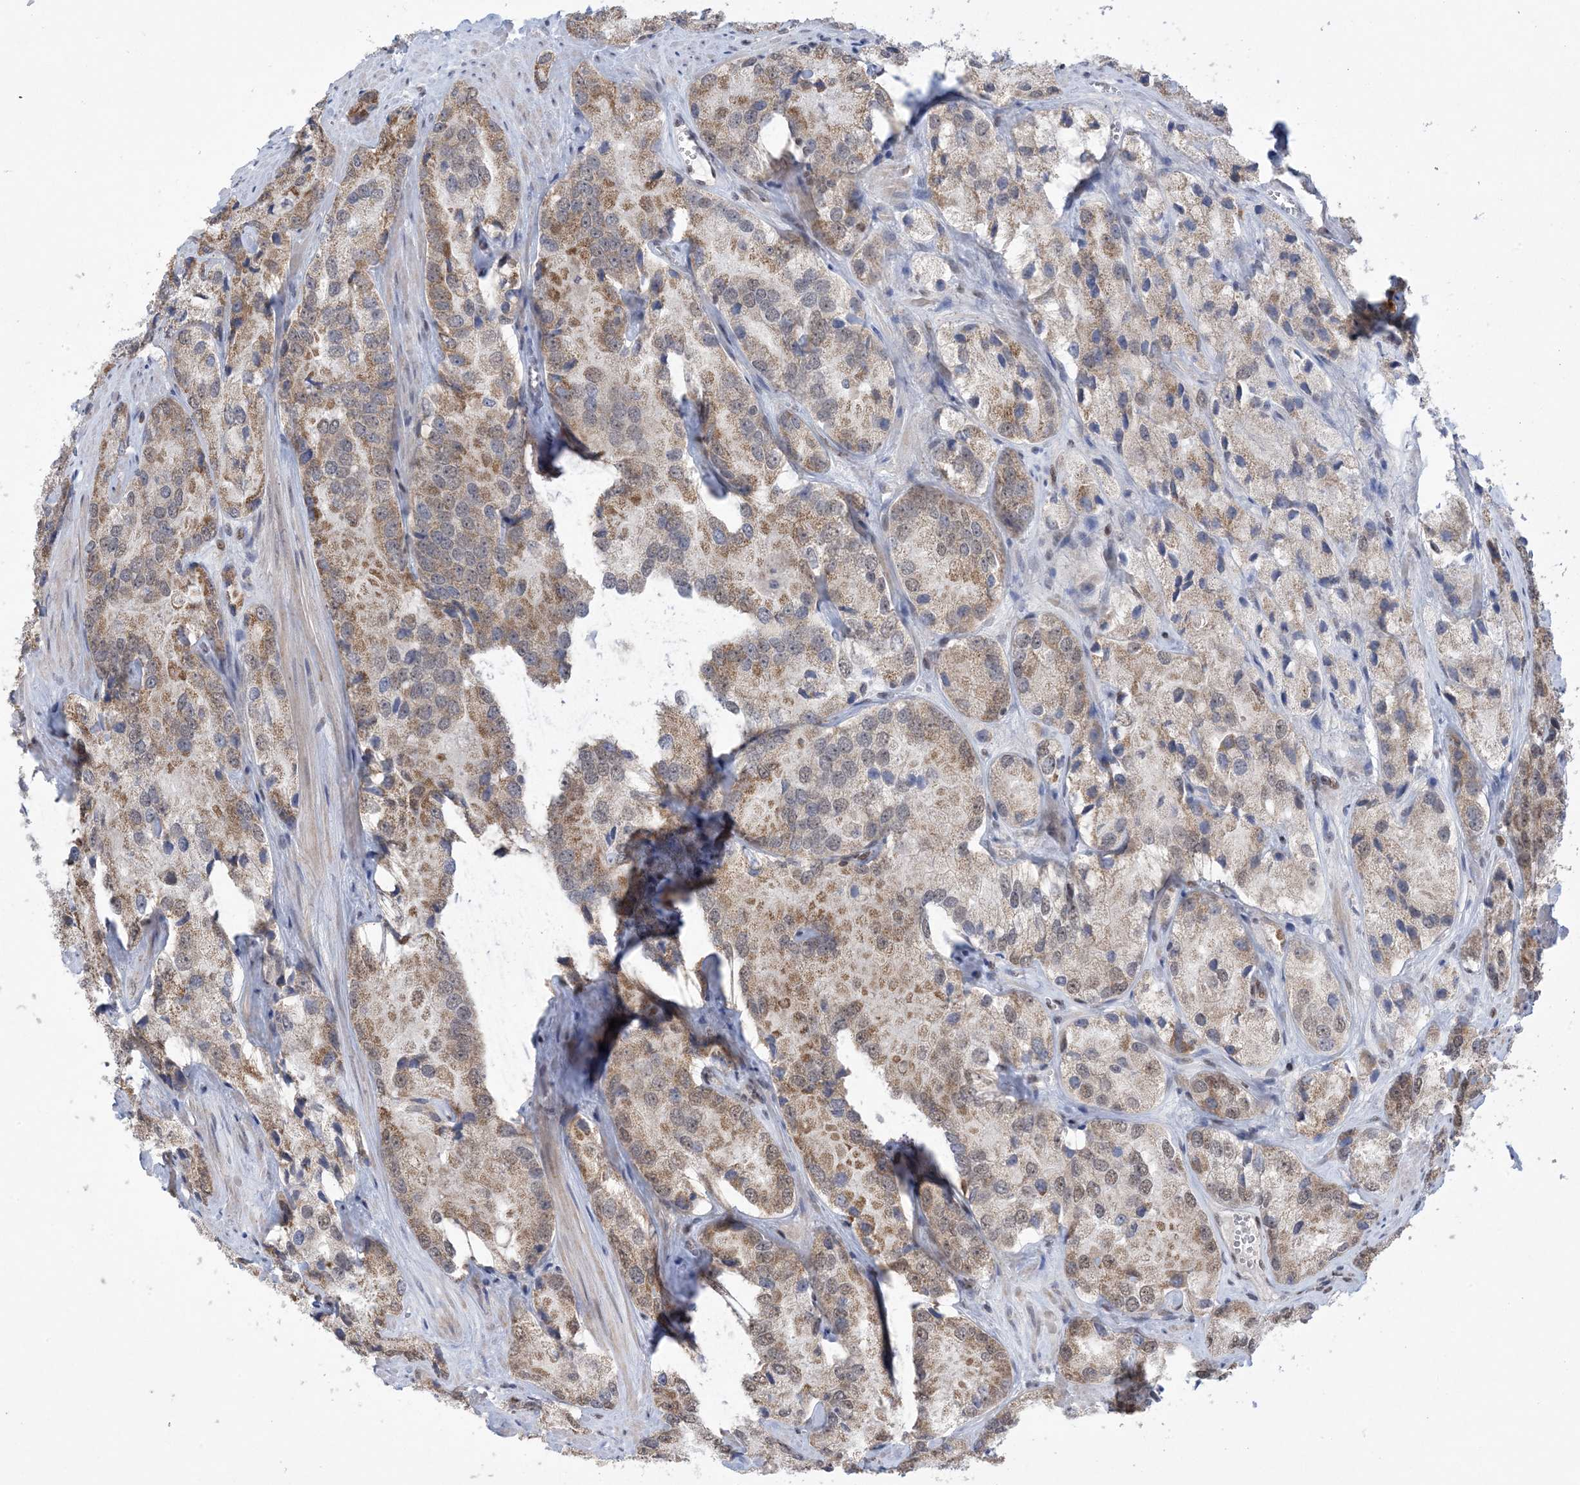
{"staining": {"intensity": "moderate", "quantity": "<25%", "location": "cytoplasmic/membranous"}, "tissue": "prostate cancer", "cell_type": "Tumor cells", "image_type": "cancer", "snomed": [{"axis": "morphology", "description": "Adenocarcinoma, High grade"}, {"axis": "topography", "description": "Prostate"}], "caption": "IHC photomicrograph of neoplastic tissue: human prostate adenocarcinoma (high-grade) stained using immunohistochemistry (IHC) reveals low levels of moderate protein expression localized specifically in the cytoplasmic/membranous of tumor cells, appearing as a cytoplasmic/membranous brown color.", "gene": "TRMT10C", "patient": {"sex": "male", "age": 66}}